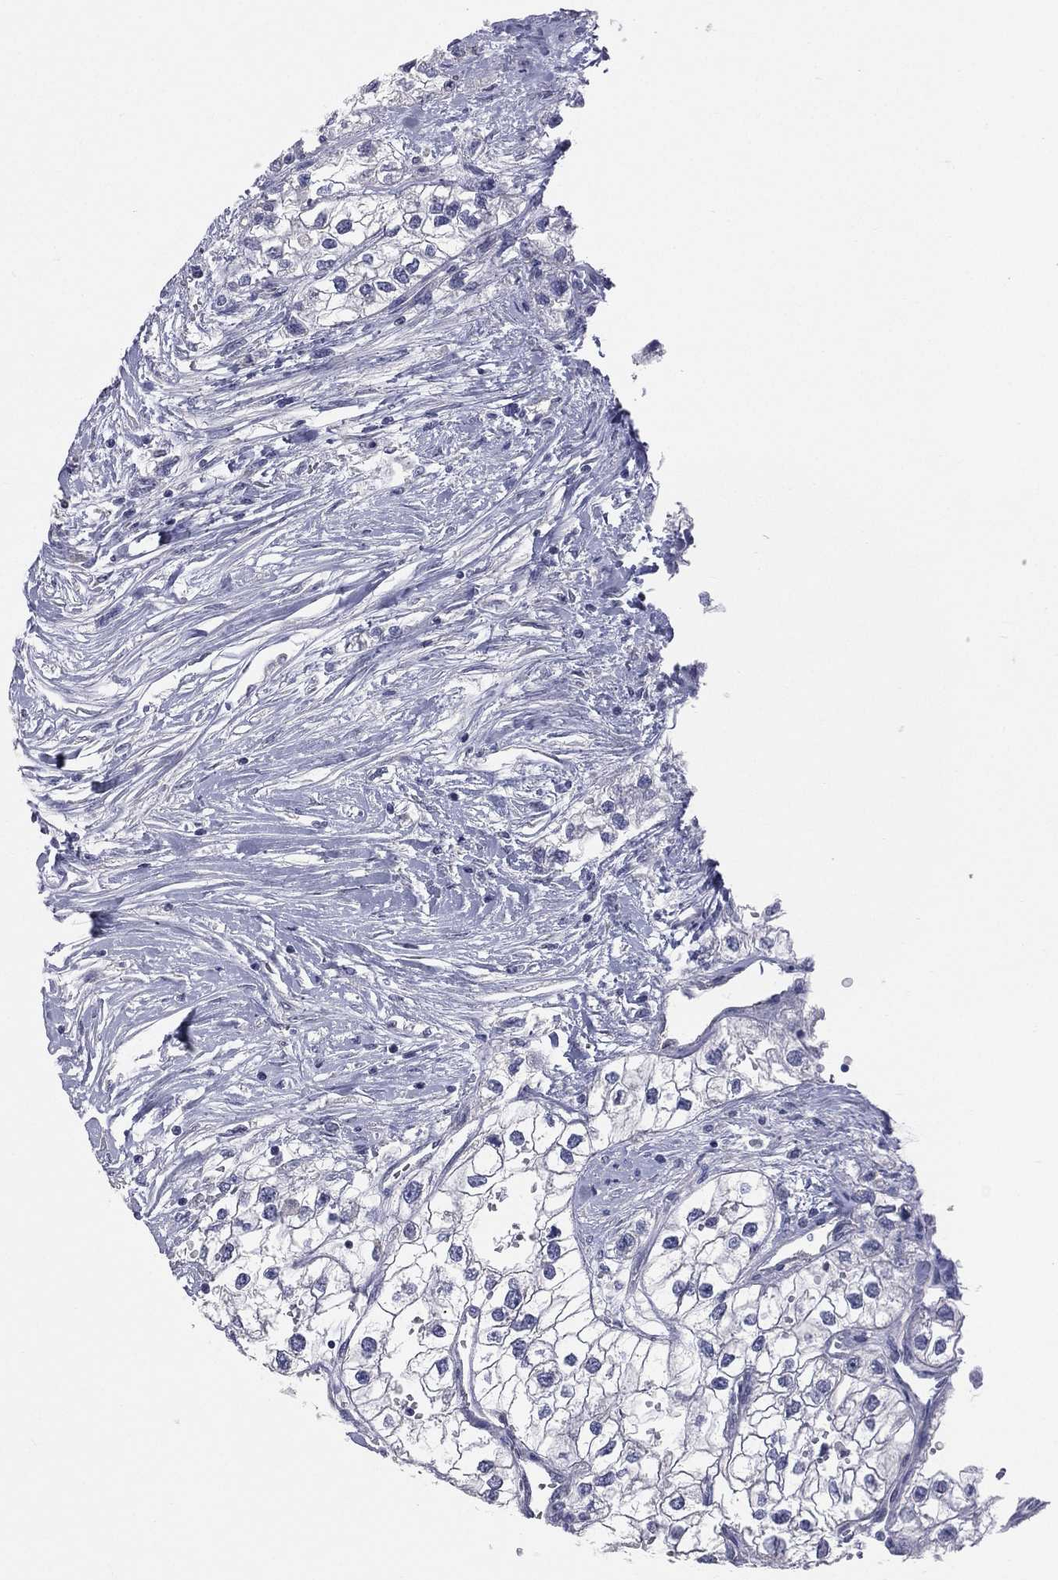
{"staining": {"intensity": "negative", "quantity": "none", "location": "none"}, "tissue": "renal cancer", "cell_type": "Tumor cells", "image_type": "cancer", "snomed": [{"axis": "morphology", "description": "Adenocarcinoma, NOS"}, {"axis": "topography", "description": "Kidney"}], "caption": "There is no significant expression in tumor cells of renal cancer. (Brightfield microscopy of DAB (3,3'-diaminobenzidine) immunohistochemistry at high magnification).", "gene": "STK31", "patient": {"sex": "male", "age": 59}}